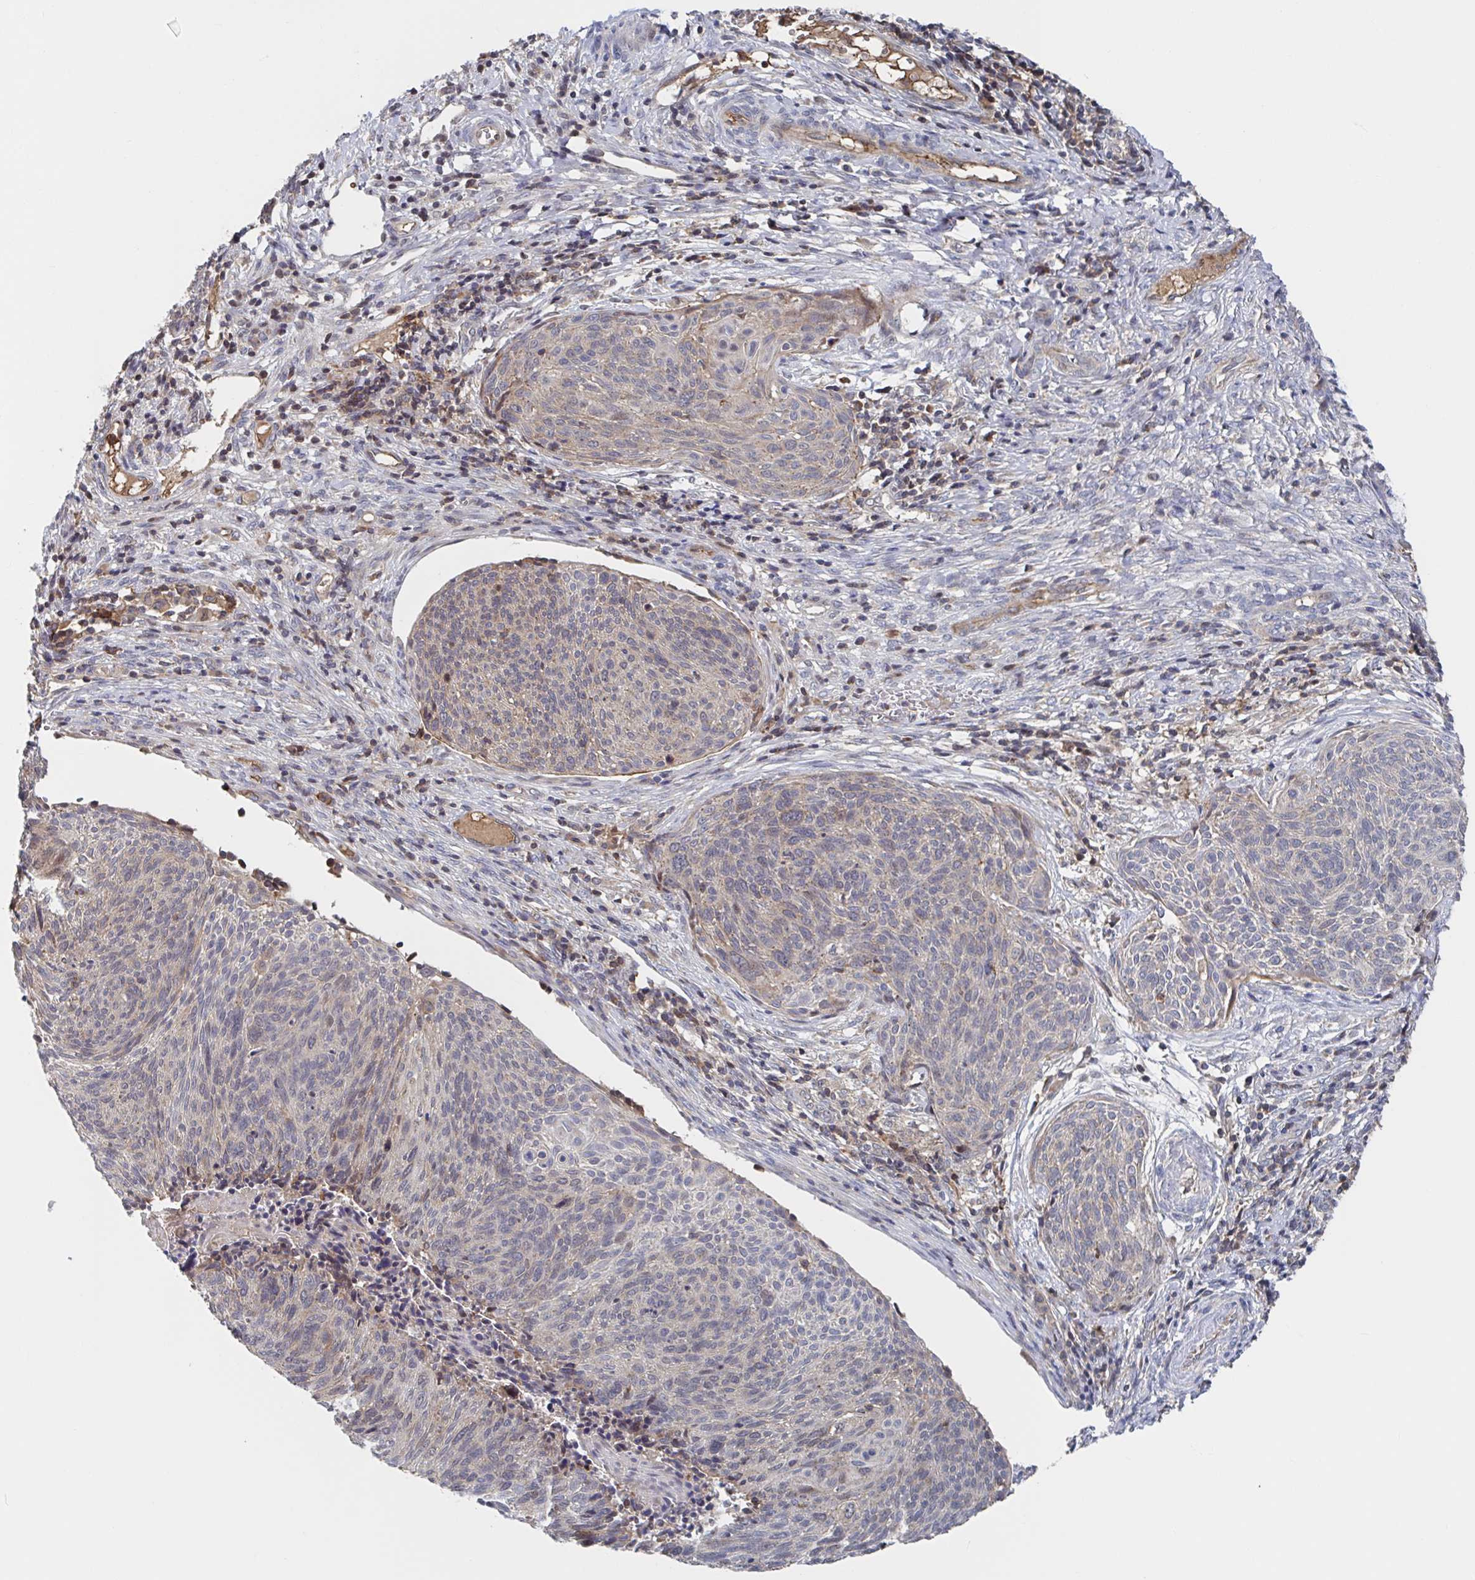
{"staining": {"intensity": "weak", "quantity": "<25%", "location": "cytoplasmic/membranous"}, "tissue": "cervical cancer", "cell_type": "Tumor cells", "image_type": "cancer", "snomed": [{"axis": "morphology", "description": "Squamous cell carcinoma, NOS"}, {"axis": "topography", "description": "Cervix"}], "caption": "There is no significant positivity in tumor cells of cervical cancer (squamous cell carcinoma).", "gene": "DHRS12", "patient": {"sex": "female", "age": 49}}